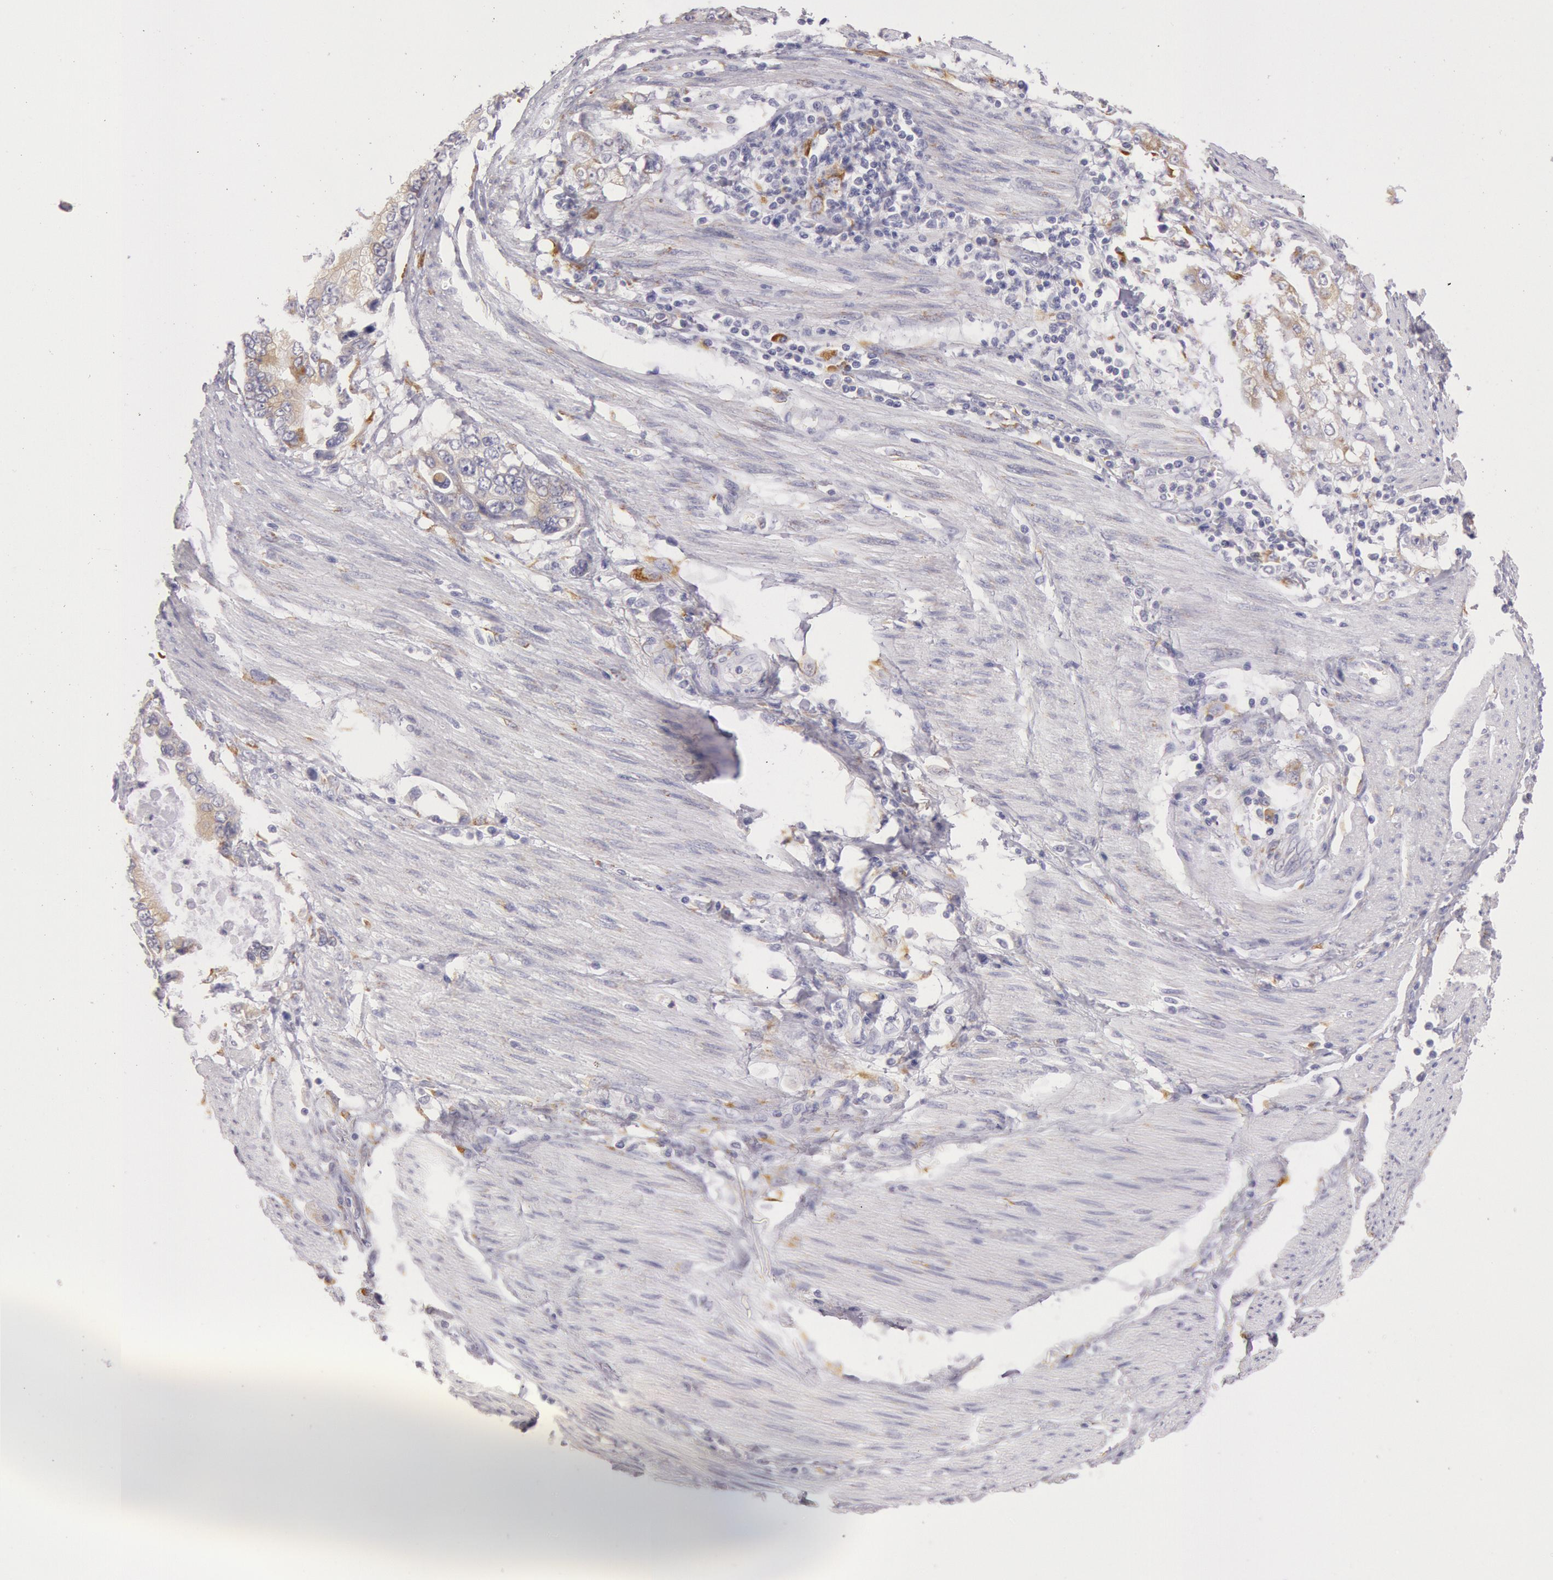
{"staining": {"intensity": "weak", "quantity": "25%-75%", "location": "cytoplasmic/membranous"}, "tissue": "stomach cancer", "cell_type": "Tumor cells", "image_type": "cancer", "snomed": [{"axis": "morphology", "description": "Adenocarcinoma, NOS"}, {"axis": "topography", "description": "Pancreas"}, {"axis": "topography", "description": "Stomach, upper"}], "caption": "A photomicrograph showing weak cytoplasmic/membranous staining in about 25%-75% of tumor cells in stomach cancer (adenocarcinoma), as visualized by brown immunohistochemical staining.", "gene": "CIDEB", "patient": {"sex": "male", "age": 77}}